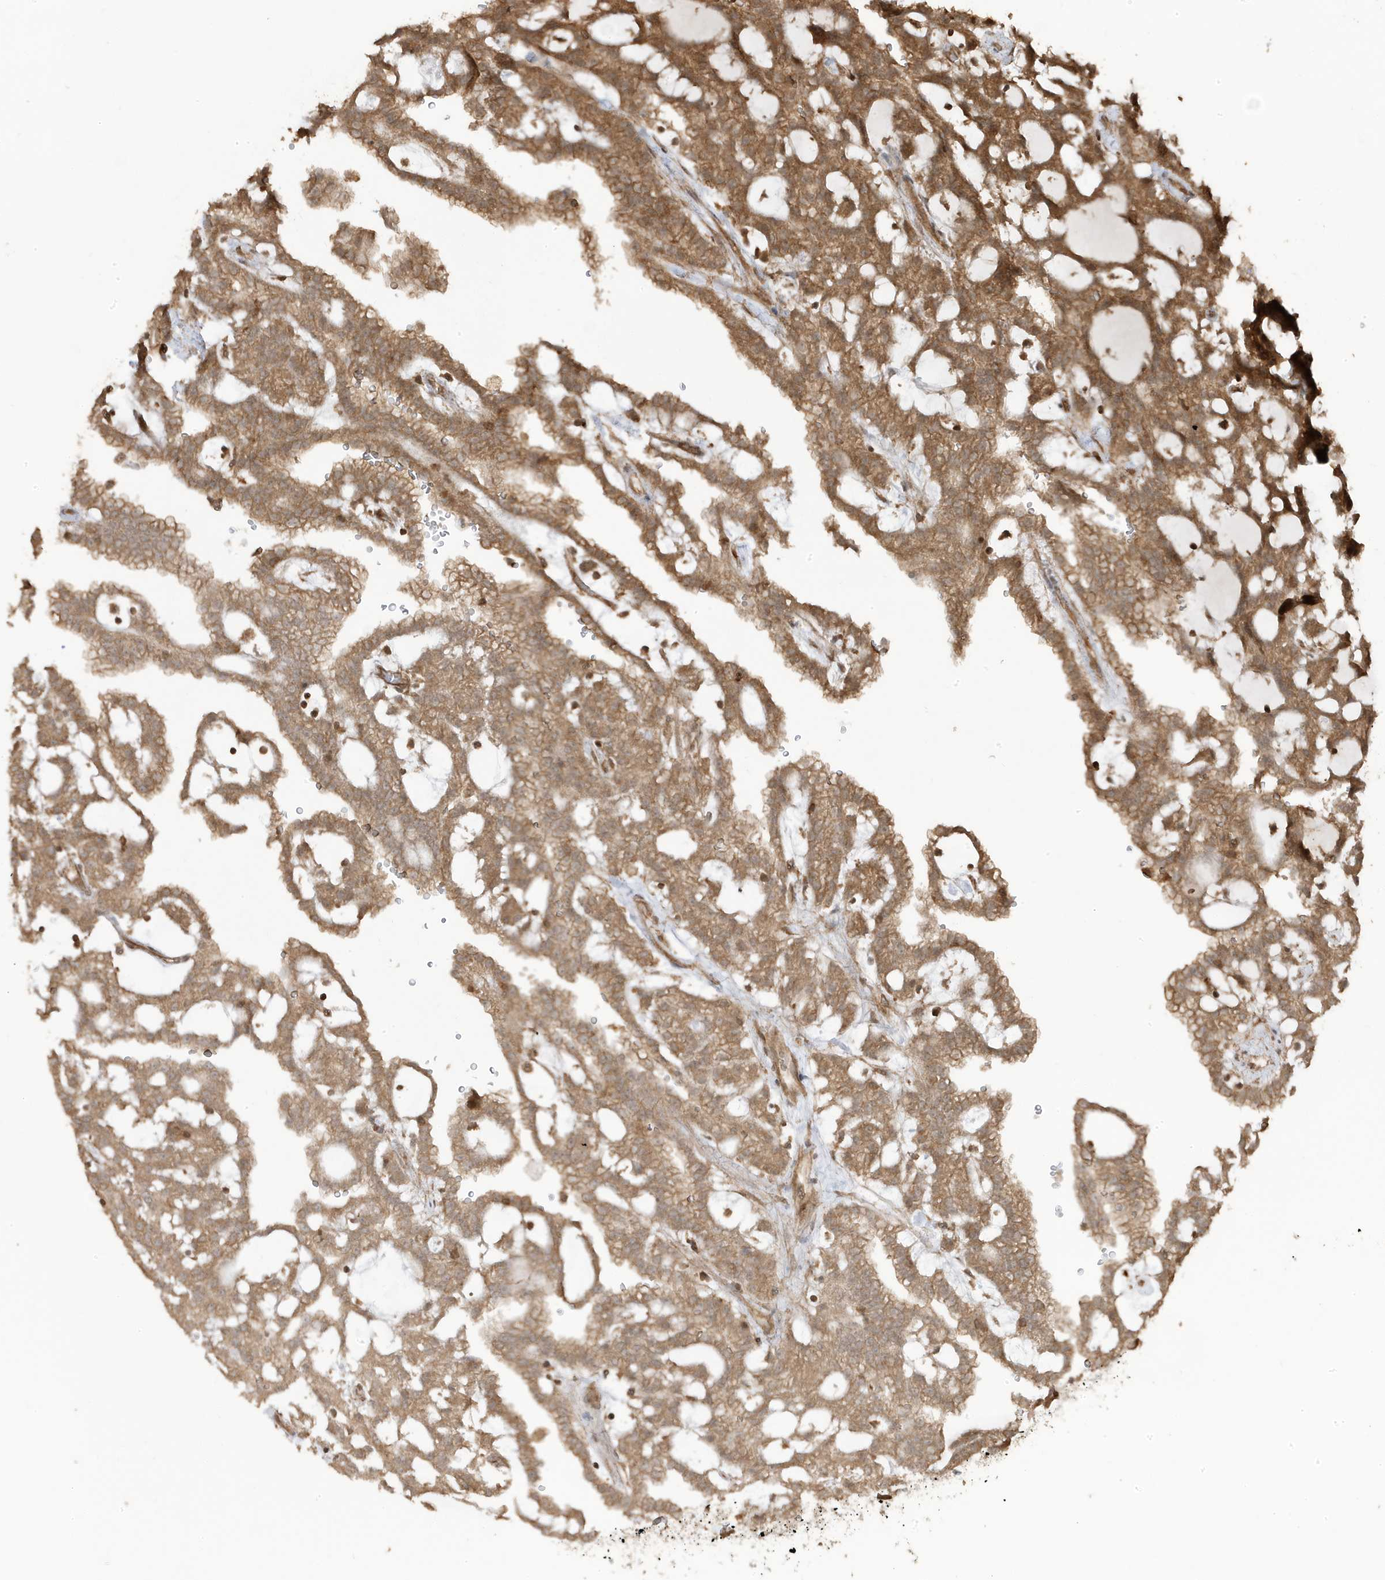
{"staining": {"intensity": "moderate", "quantity": ">75%", "location": "cytoplasmic/membranous"}, "tissue": "renal cancer", "cell_type": "Tumor cells", "image_type": "cancer", "snomed": [{"axis": "morphology", "description": "Adenocarcinoma, NOS"}, {"axis": "topography", "description": "Kidney"}], "caption": "Protein staining by immunohistochemistry reveals moderate cytoplasmic/membranous positivity in about >75% of tumor cells in renal adenocarcinoma.", "gene": "ASAP1", "patient": {"sex": "male", "age": 63}}